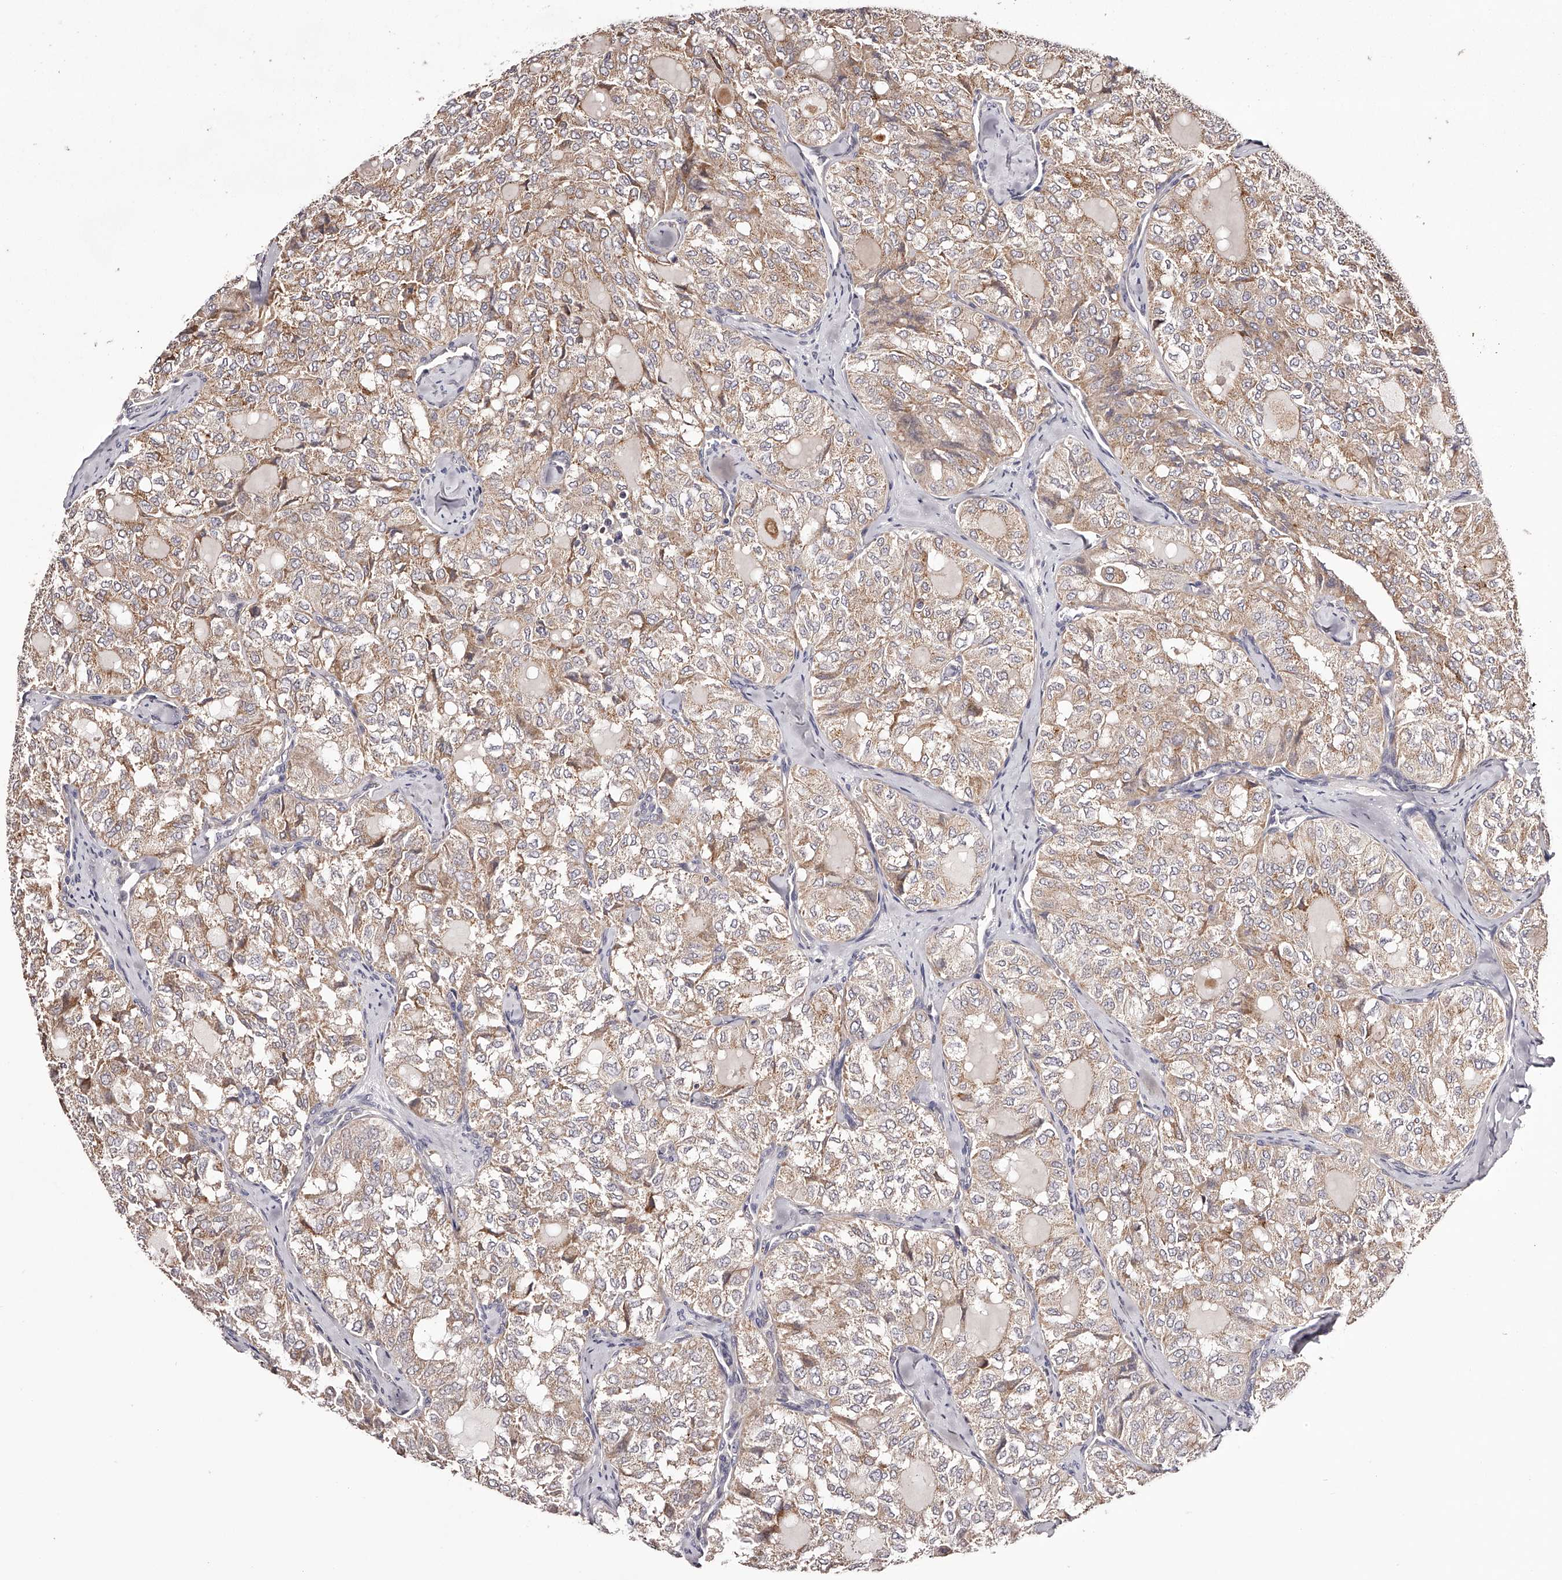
{"staining": {"intensity": "moderate", "quantity": ">75%", "location": "cytoplasmic/membranous"}, "tissue": "thyroid cancer", "cell_type": "Tumor cells", "image_type": "cancer", "snomed": [{"axis": "morphology", "description": "Follicular adenoma carcinoma, NOS"}, {"axis": "topography", "description": "Thyroid gland"}], "caption": "The photomicrograph demonstrates immunohistochemical staining of thyroid follicular adenoma carcinoma. There is moderate cytoplasmic/membranous expression is identified in about >75% of tumor cells.", "gene": "ODF2L", "patient": {"sex": "male", "age": 75}}